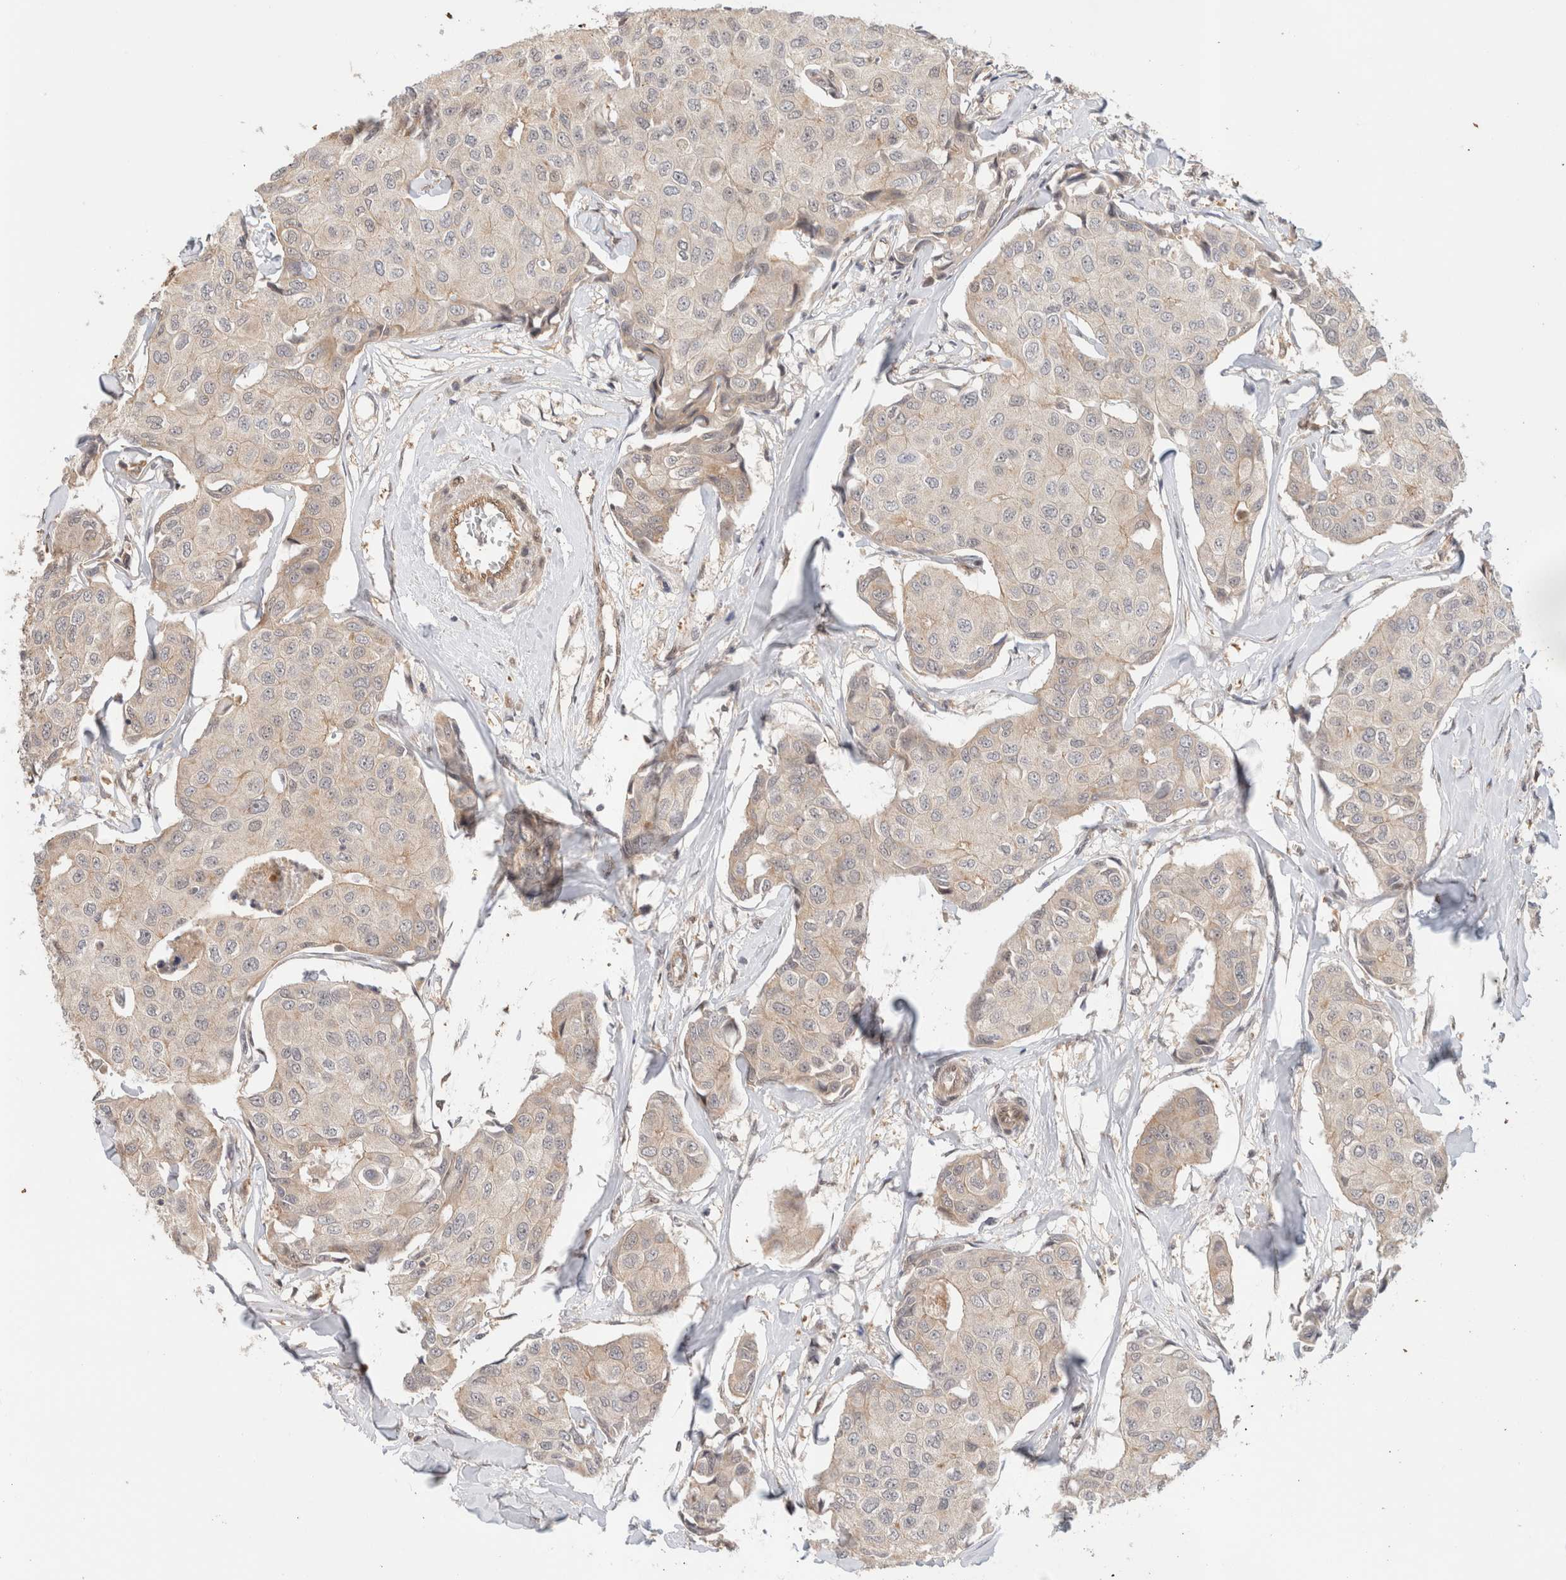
{"staining": {"intensity": "weak", "quantity": "<25%", "location": "cytoplasmic/membranous"}, "tissue": "breast cancer", "cell_type": "Tumor cells", "image_type": "cancer", "snomed": [{"axis": "morphology", "description": "Duct carcinoma"}, {"axis": "topography", "description": "Breast"}], "caption": "This is a histopathology image of immunohistochemistry (IHC) staining of breast cancer (invasive ductal carcinoma), which shows no expression in tumor cells.", "gene": "OTUD6B", "patient": {"sex": "female", "age": 80}}